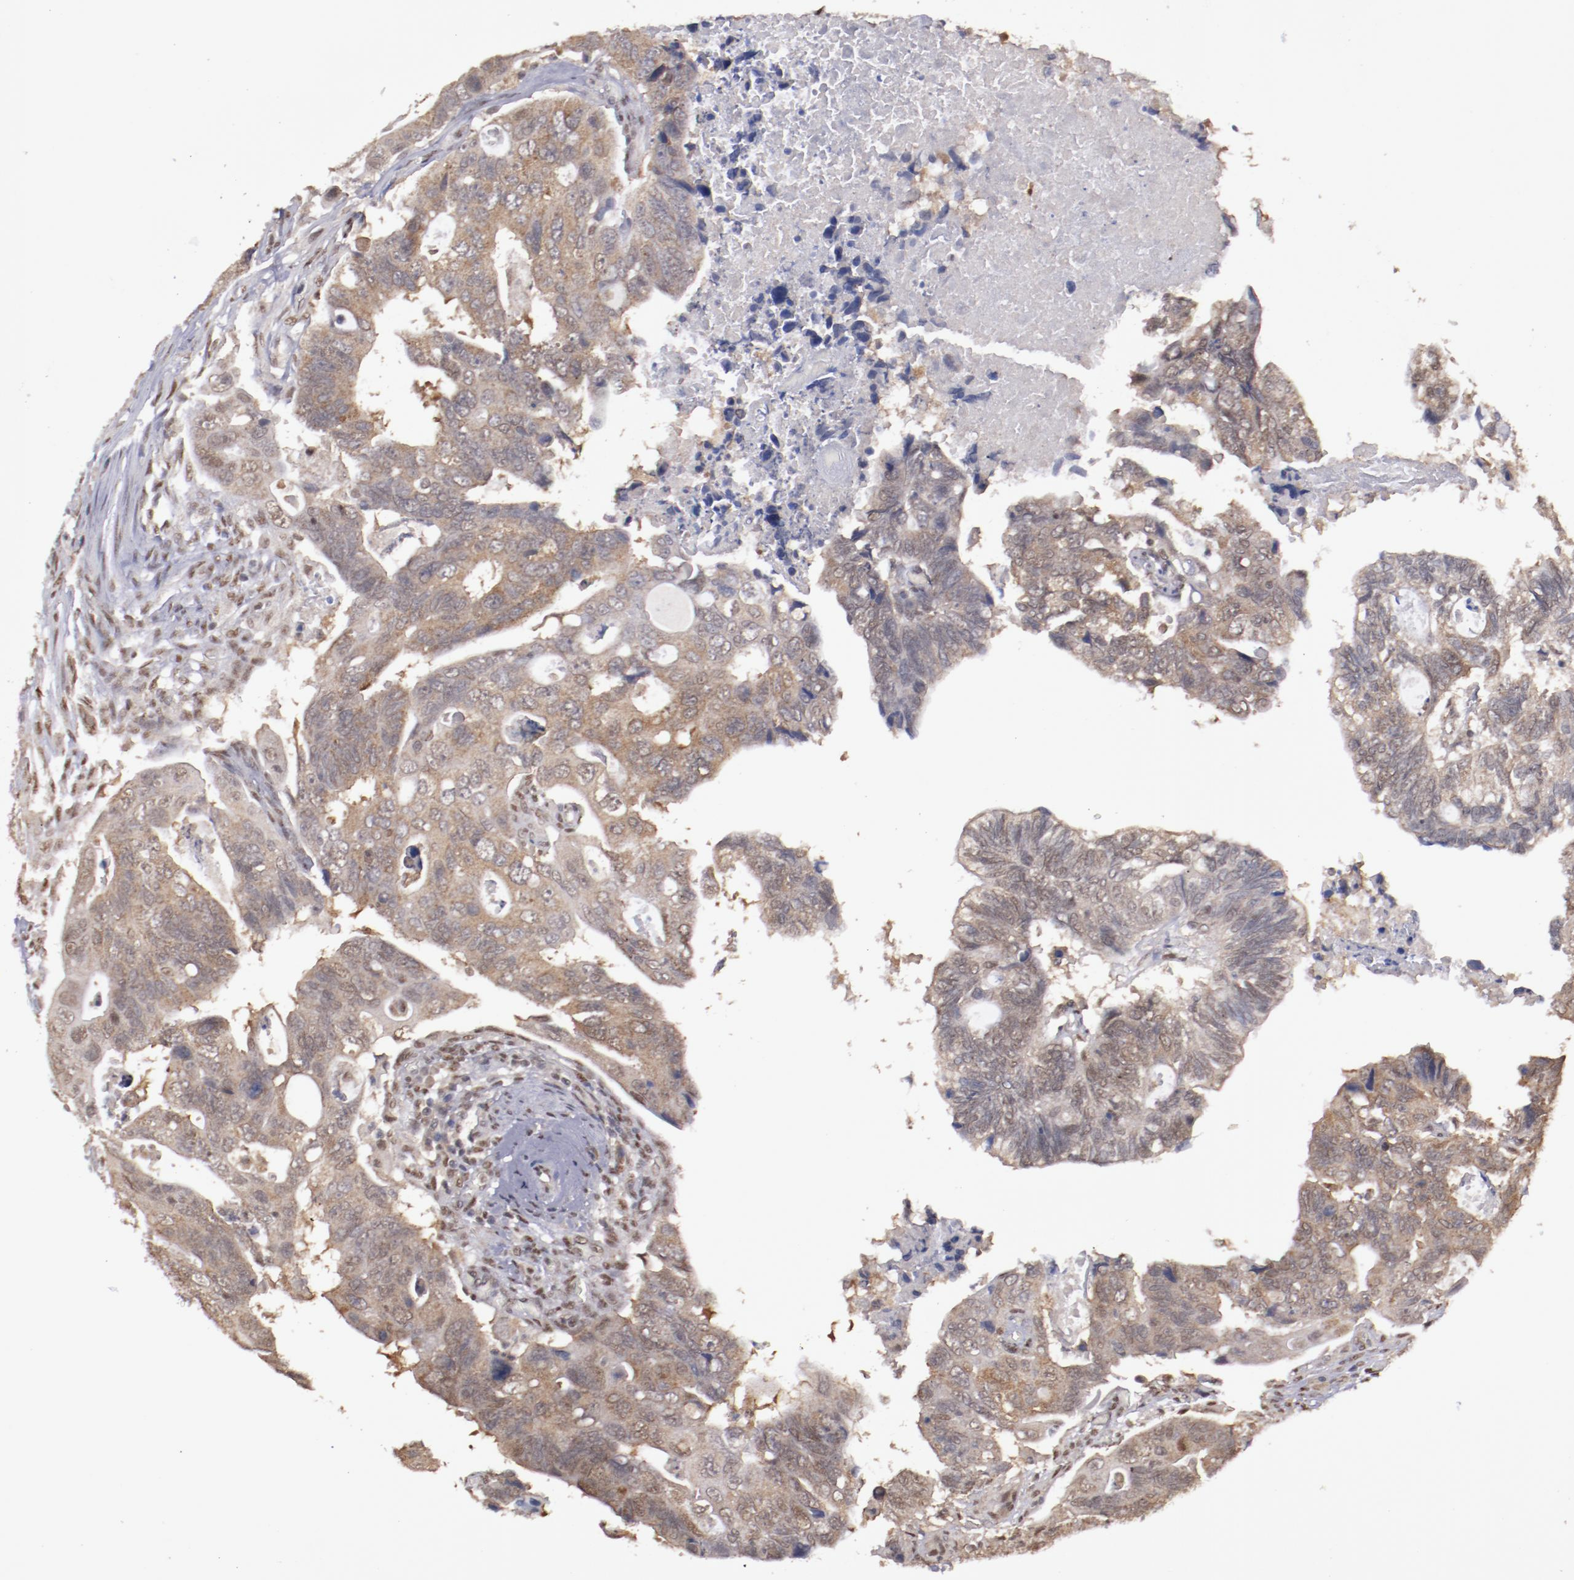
{"staining": {"intensity": "moderate", "quantity": ">75%", "location": "cytoplasmic/membranous"}, "tissue": "colorectal cancer", "cell_type": "Tumor cells", "image_type": "cancer", "snomed": [{"axis": "morphology", "description": "Adenocarcinoma, NOS"}, {"axis": "topography", "description": "Rectum"}], "caption": "IHC photomicrograph of neoplastic tissue: colorectal adenocarcinoma stained using immunohistochemistry (IHC) displays medium levels of moderate protein expression localized specifically in the cytoplasmic/membranous of tumor cells, appearing as a cytoplasmic/membranous brown color.", "gene": "ARNT", "patient": {"sex": "male", "age": 53}}